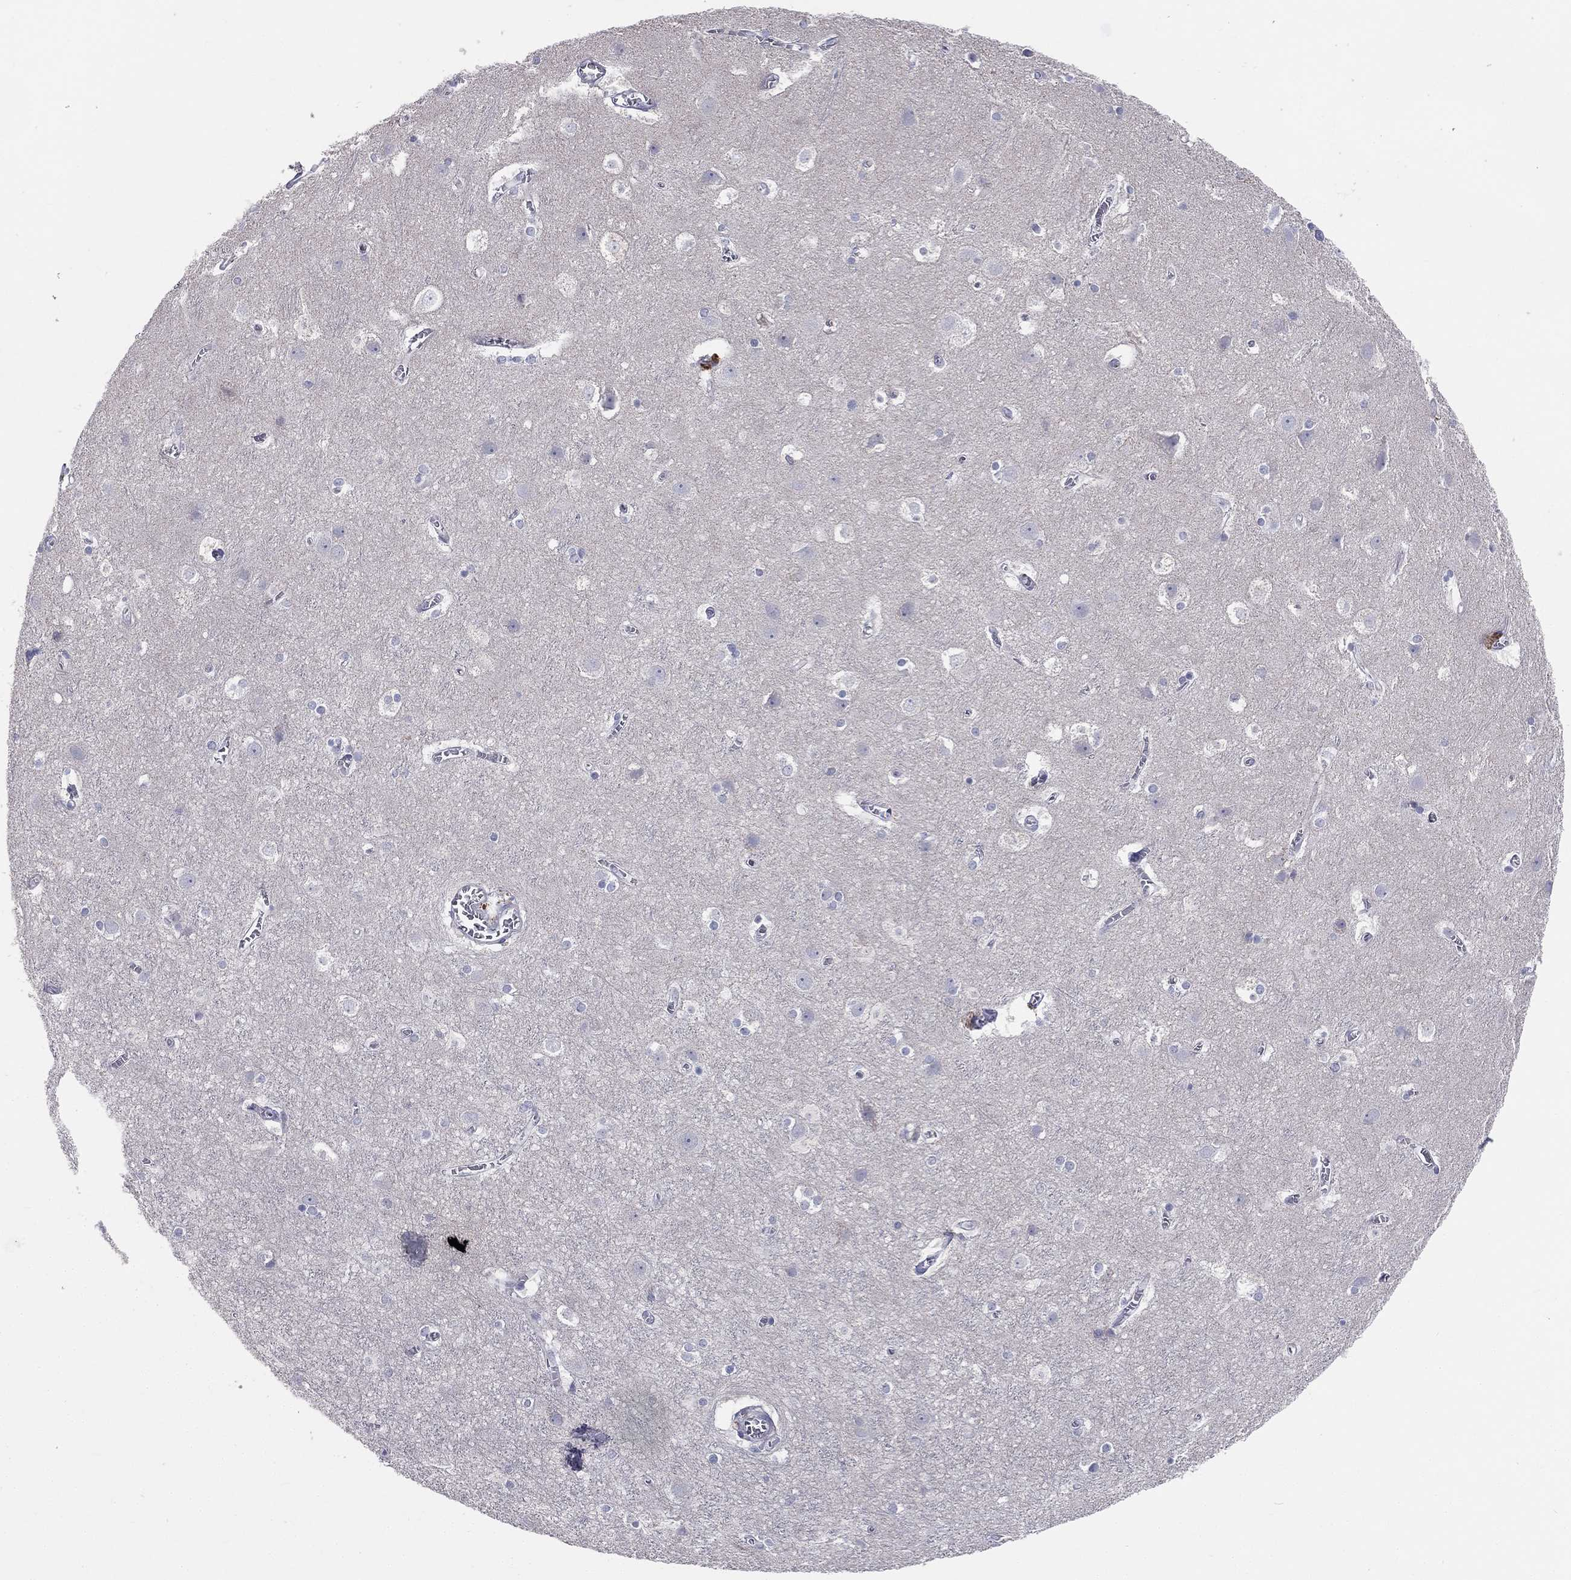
{"staining": {"intensity": "negative", "quantity": "none", "location": "none"}, "tissue": "cerebral cortex", "cell_type": "Endothelial cells", "image_type": "normal", "snomed": [{"axis": "morphology", "description": "Normal tissue, NOS"}, {"axis": "topography", "description": "Cerebral cortex"}], "caption": "An image of cerebral cortex stained for a protein exhibits no brown staining in endothelial cells.", "gene": "STK31", "patient": {"sex": "male", "age": 59}}